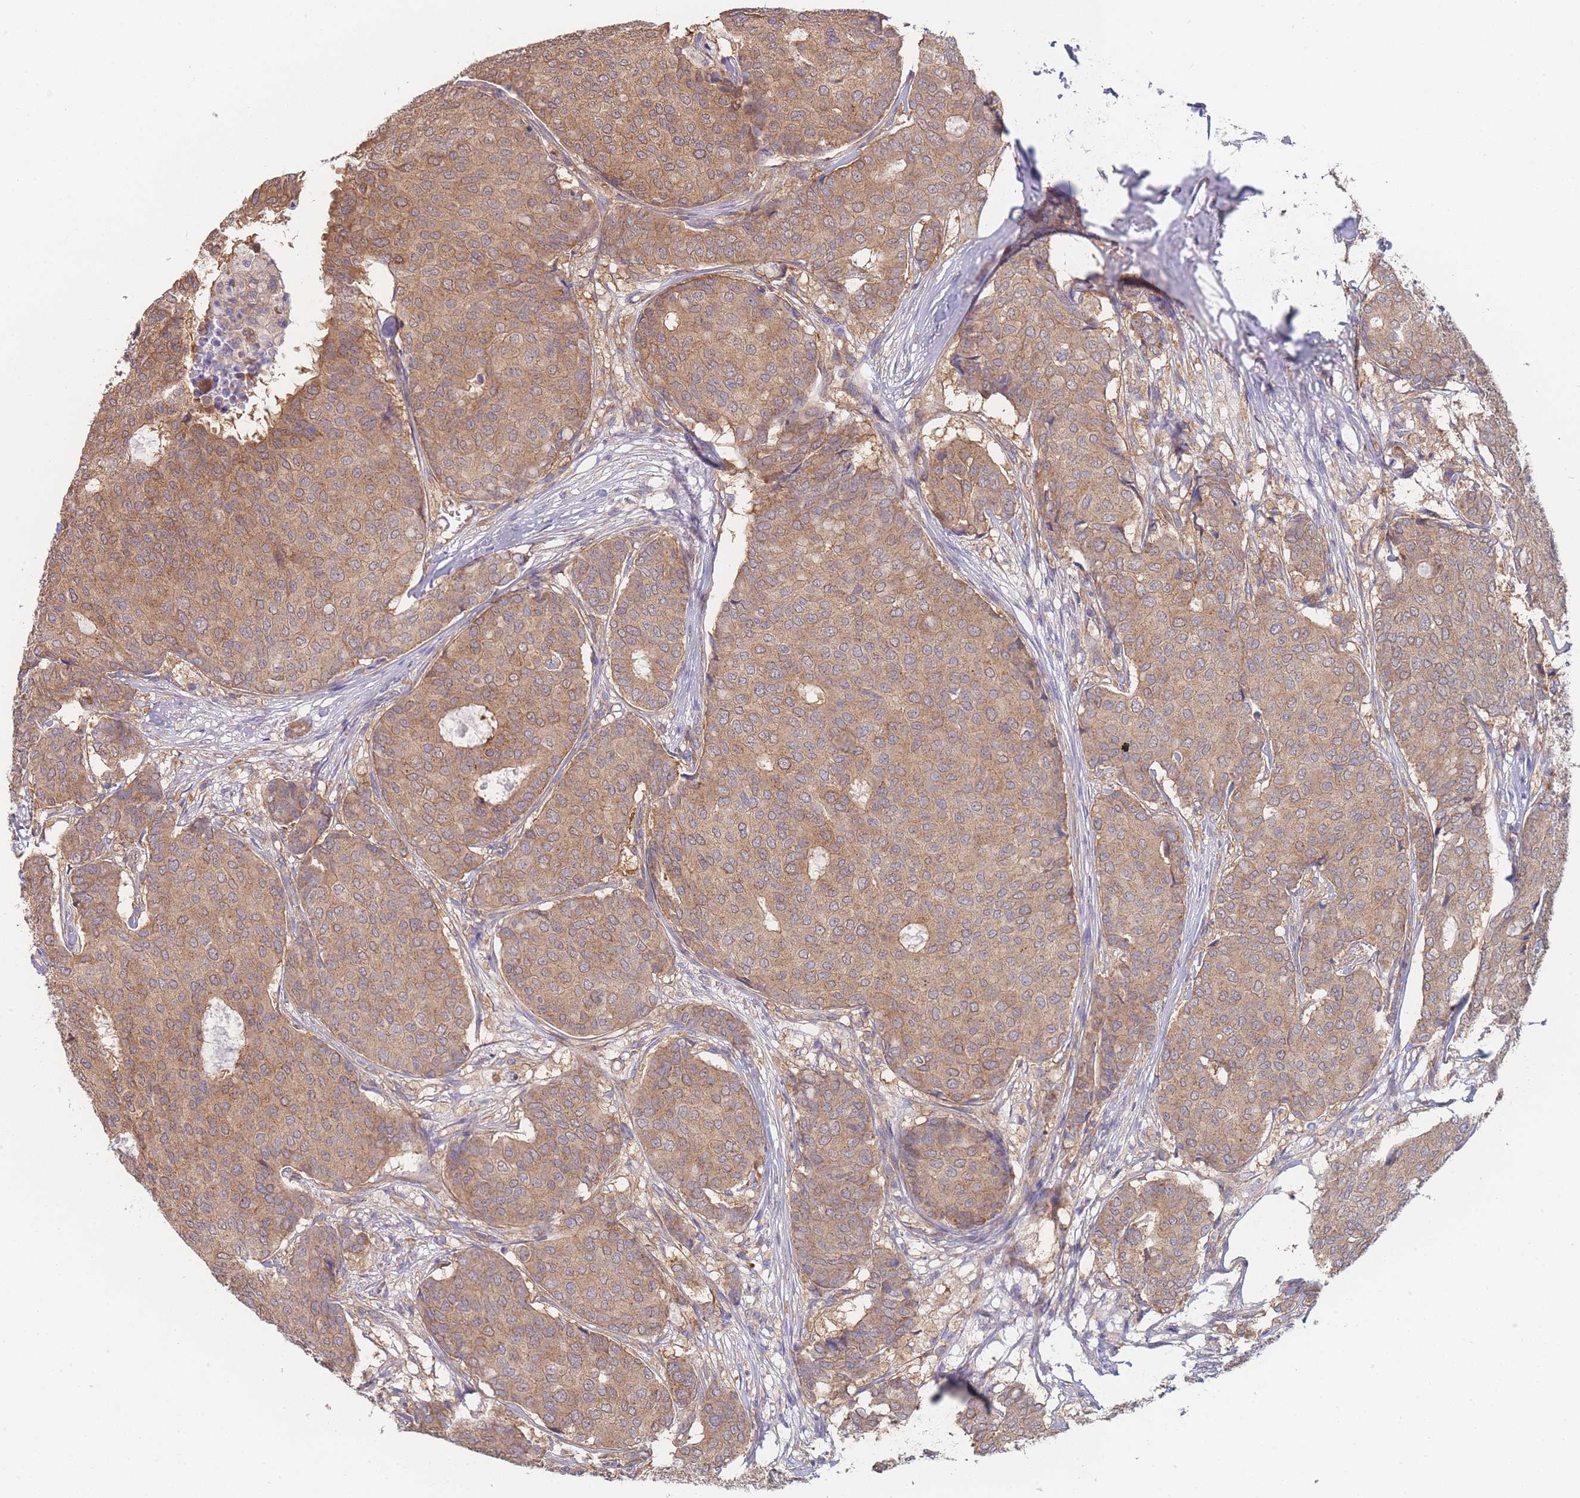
{"staining": {"intensity": "moderate", "quantity": ">75%", "location": "cytoplasmic/membranous"}, "tissue": "breast cancer", "cell_type": "Tumor cells", "image_type": "cancer", "snomed": [{"axis": "morphology", "description": "Duct carcinoma"}, {"axis": "topography", "description": "Breast"}], "caption": "Protein expression analysis of invasive ductal carcinoma (breast) shows moderate cytoplasmic/membranous expression in about >75% of tumor cells.", "gene": "MRPS18B", "patient": {"sex": "female", "age": 75}}